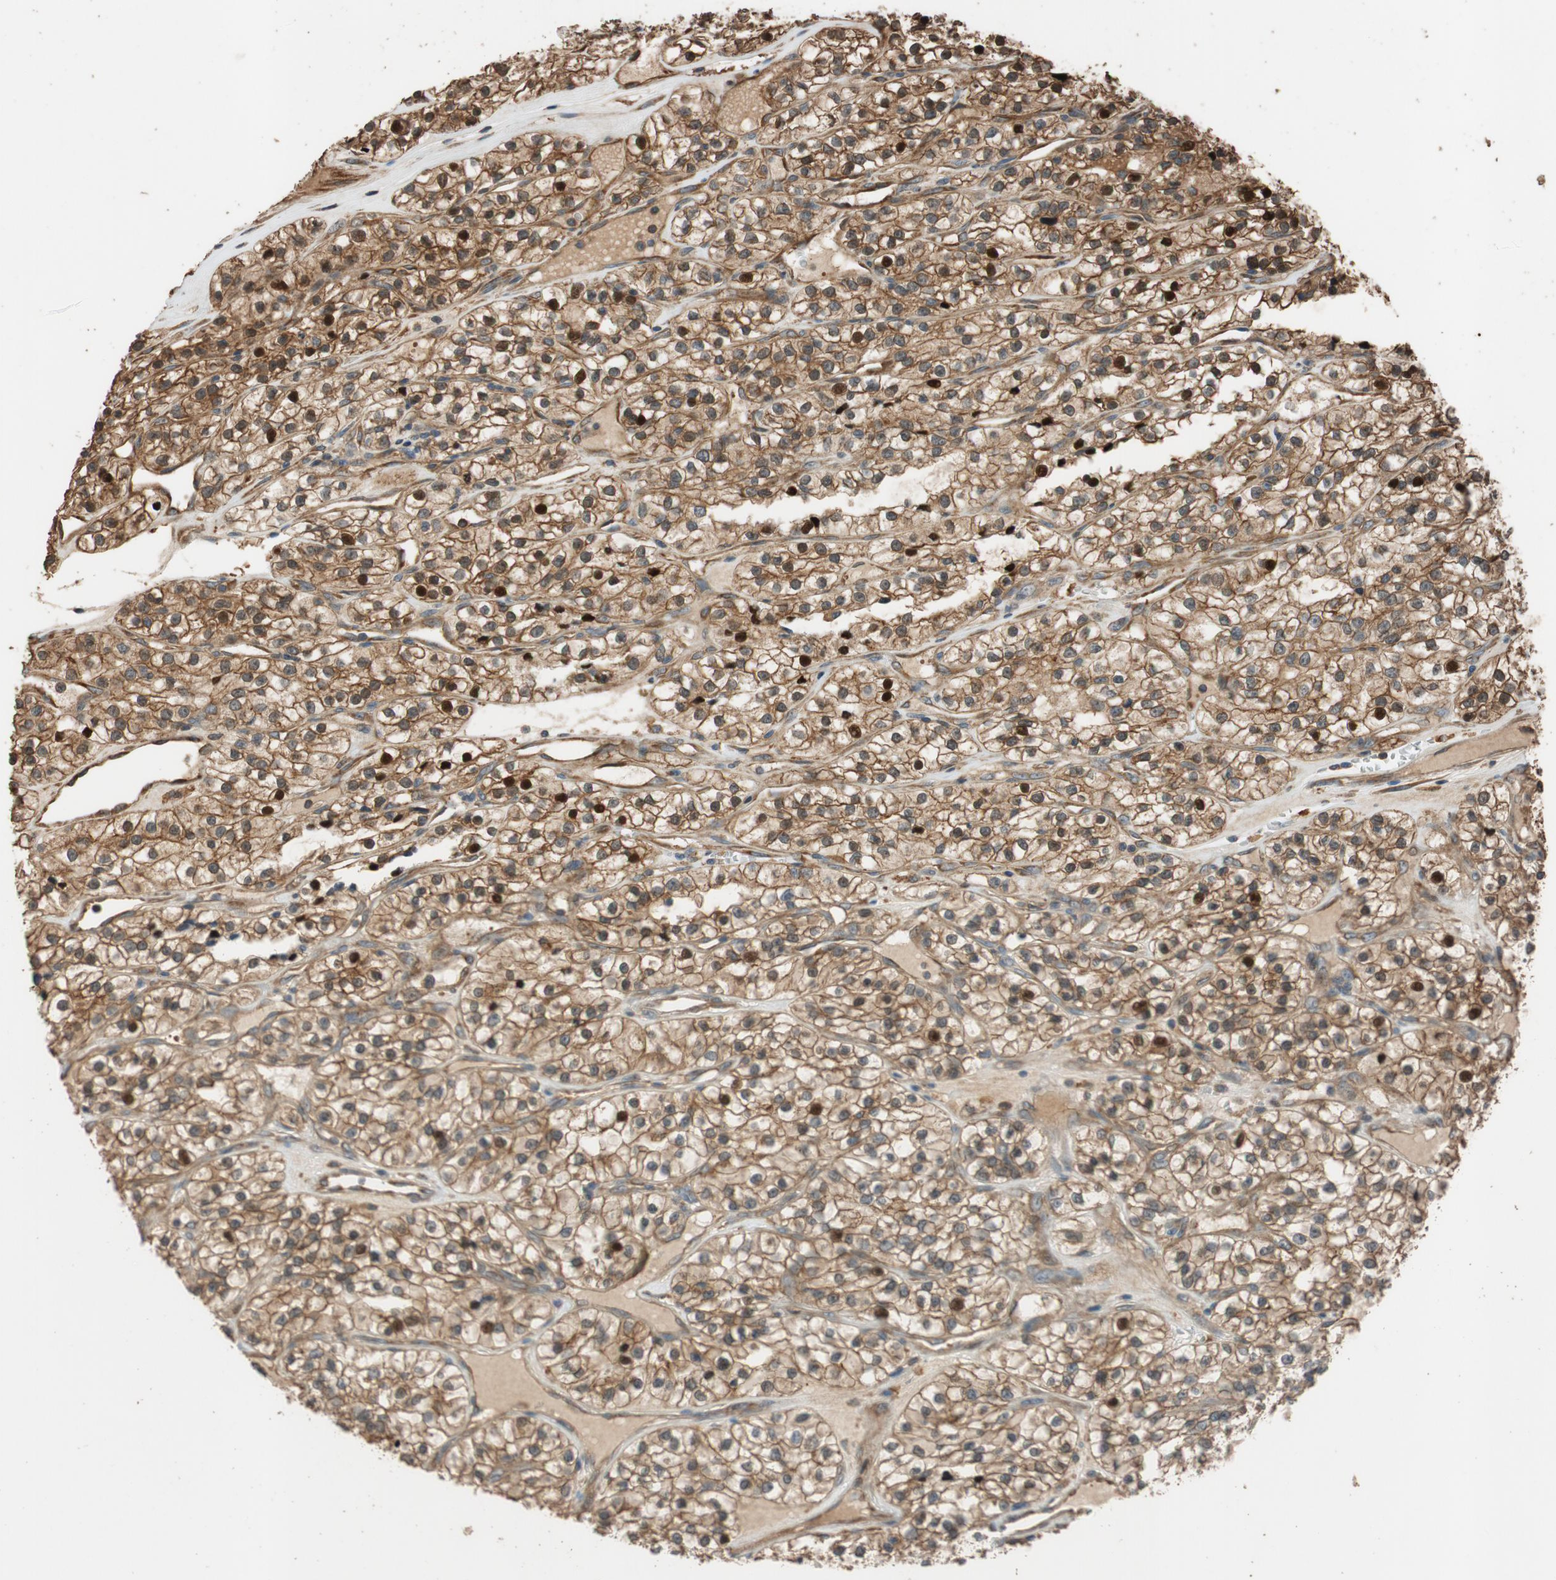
{"staining": {"intensity": "moderate", "quantity": ">75%", "location": "cytoplasmic/membranous,nuclear"}, "tissue": "renal cancer", "cell_type": "Tumor cells", "image_type": "cancer", "snomed": [{"axis": "morphology", "description": "Adenocarcinoma, NOS"}, {"axis": "topography", "description": "Kidney"}], "caption": "Brown immunohistochemical staining in human renal cancer exhibits moderate cytoplasmic/membranous and nuclear positivity in about >75% of tumor cells.", "gene": "MST1R", "patient": {"sex": "female", "age": 57}}